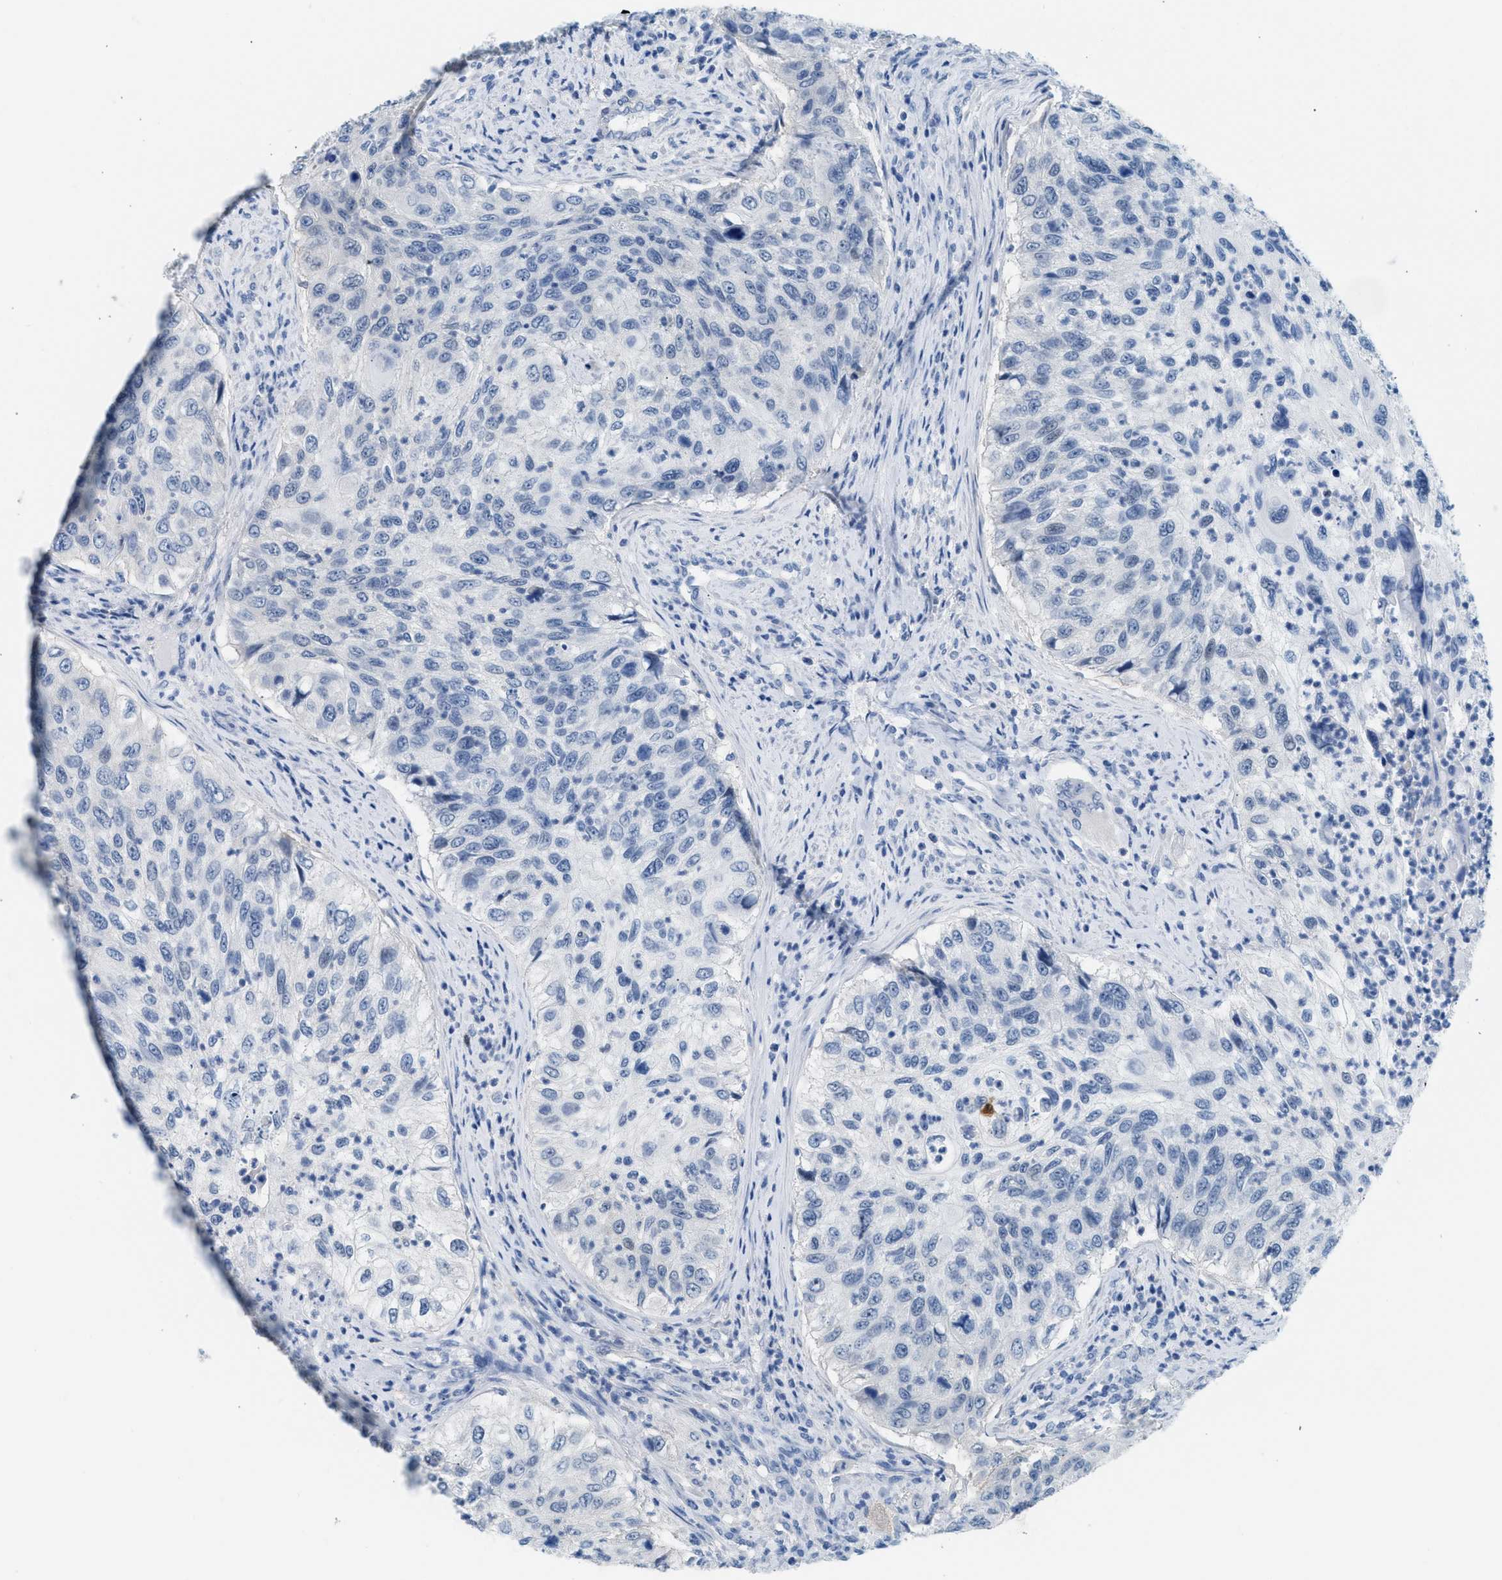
{"staining": {"intensity": "negative", "quantity": "none", "location": "none"}, "tissue": "urothelial cancer", "cell_type": "Tumor cells", "image_type": "cancer", "snomed": [{"axis": "morphology", "description": "Urothelial carcinoma, High grade"}, {"axis": "topography", "description": "Urinary bladder"}], "caption": "An image of urothelial cancer stained for a protein shows no brown staining in tumor cells.", "gene": "SPAM1", "patient": {"sex": "female", "age": 60}}